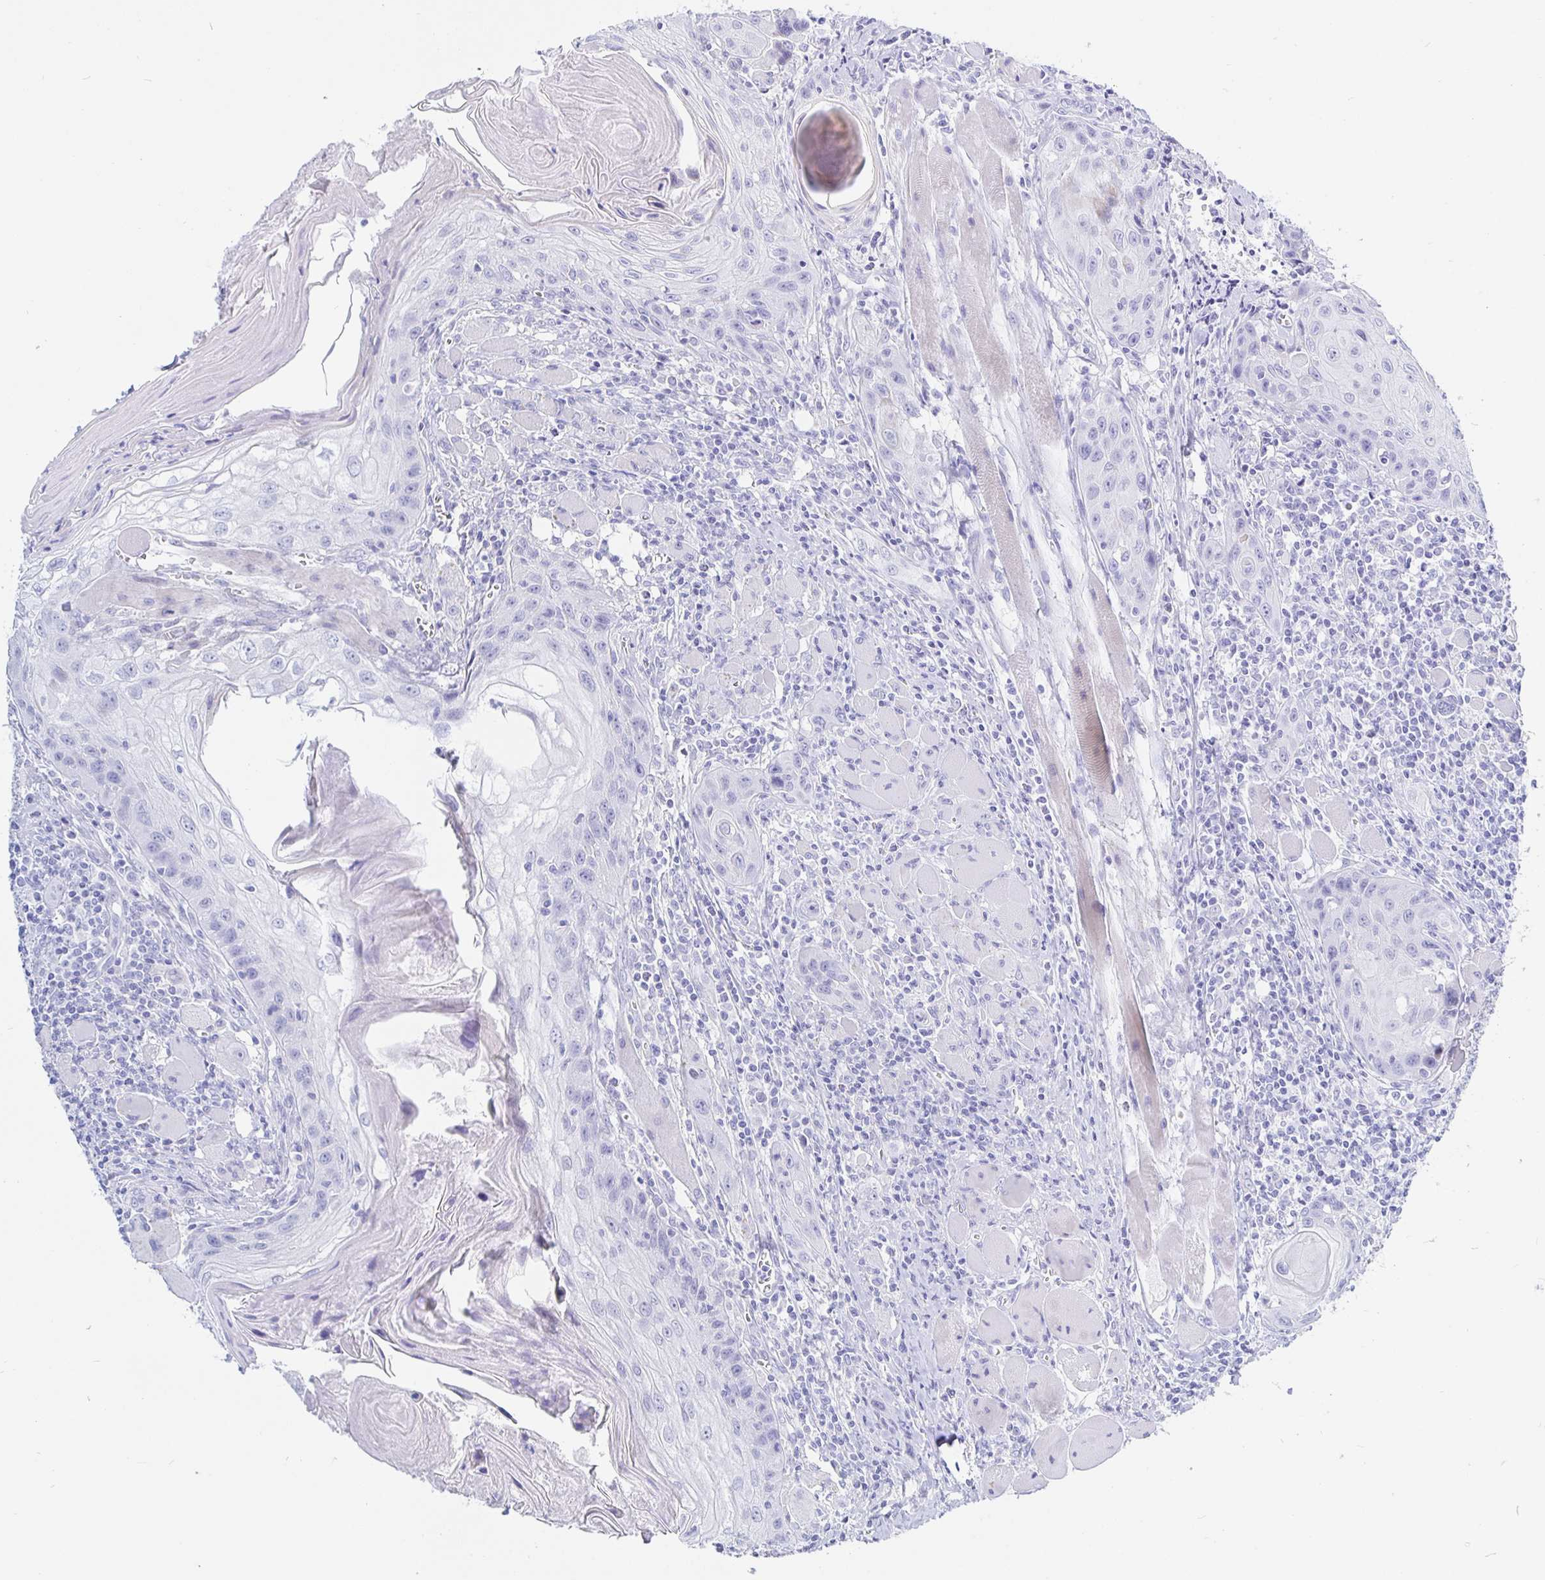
{"staining": {"intensity": "negative", "quantity": "none", "location": "none"}, "tissue": "head and neck cancer", "cell_type": "Tumor cells", "image_type": "cancer", "snomed": [{"axis": "morphology", "description": "Squamous cell carcinoma, NOS"}, {"axis": "topography", "description": "Oral tissue"}, {"axis": "topography", "description": "Head-Neck"}], "caption": "Tumor cells are negative for protein expression in human head and neck cancer.", "gene": "KCNH6", "patient": {"sex": "male", "age": 58}}